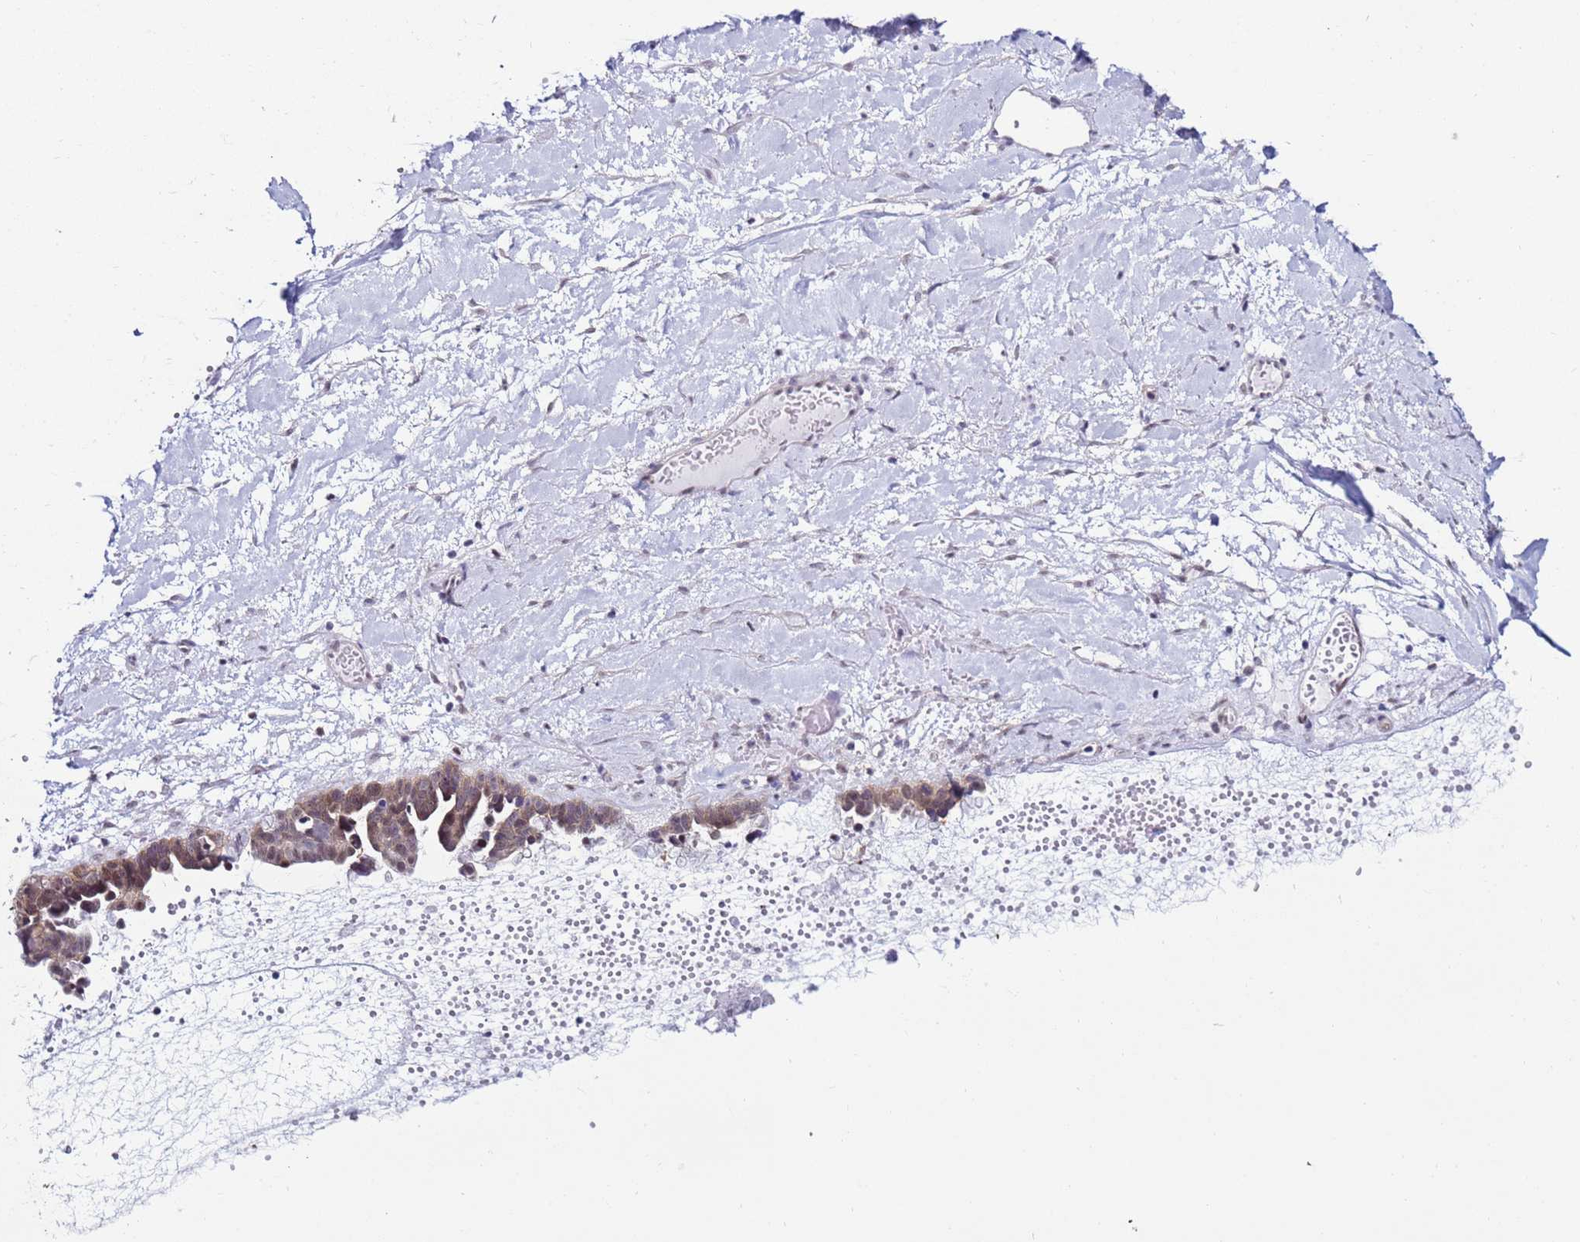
{"staining": {"intensity": "moderate", "quantity": ">75%", "location": "cytoplasmic/membranous,nuclear"}, "tissue": "ovarian cancer", "cell_type": "Tumor cells", "image_type": "cancer", "snomed": [{"axis": "morphology", "description": "Cystadenocarcinoma, serous, NOS"}, {"axis": "topography", "description": "Ovary"}], "caption": "IHC staining of serous cystadenocarcinoma (ovarian), which demonstrates medium levels of moderate cytoplasmic/membranous and nuclear staining in about >75% of tumor cells indicating moderate cytoplasmic/membranous and nuclear protein positivity. The staining was performed using DAB (3,3'-diaminobenzidine) (brown) for protein detection and nuclei were counterstained in hematoxylin (blue).", "gene": "KPNA4", "patient": {"sex": "female", "age": 54}}